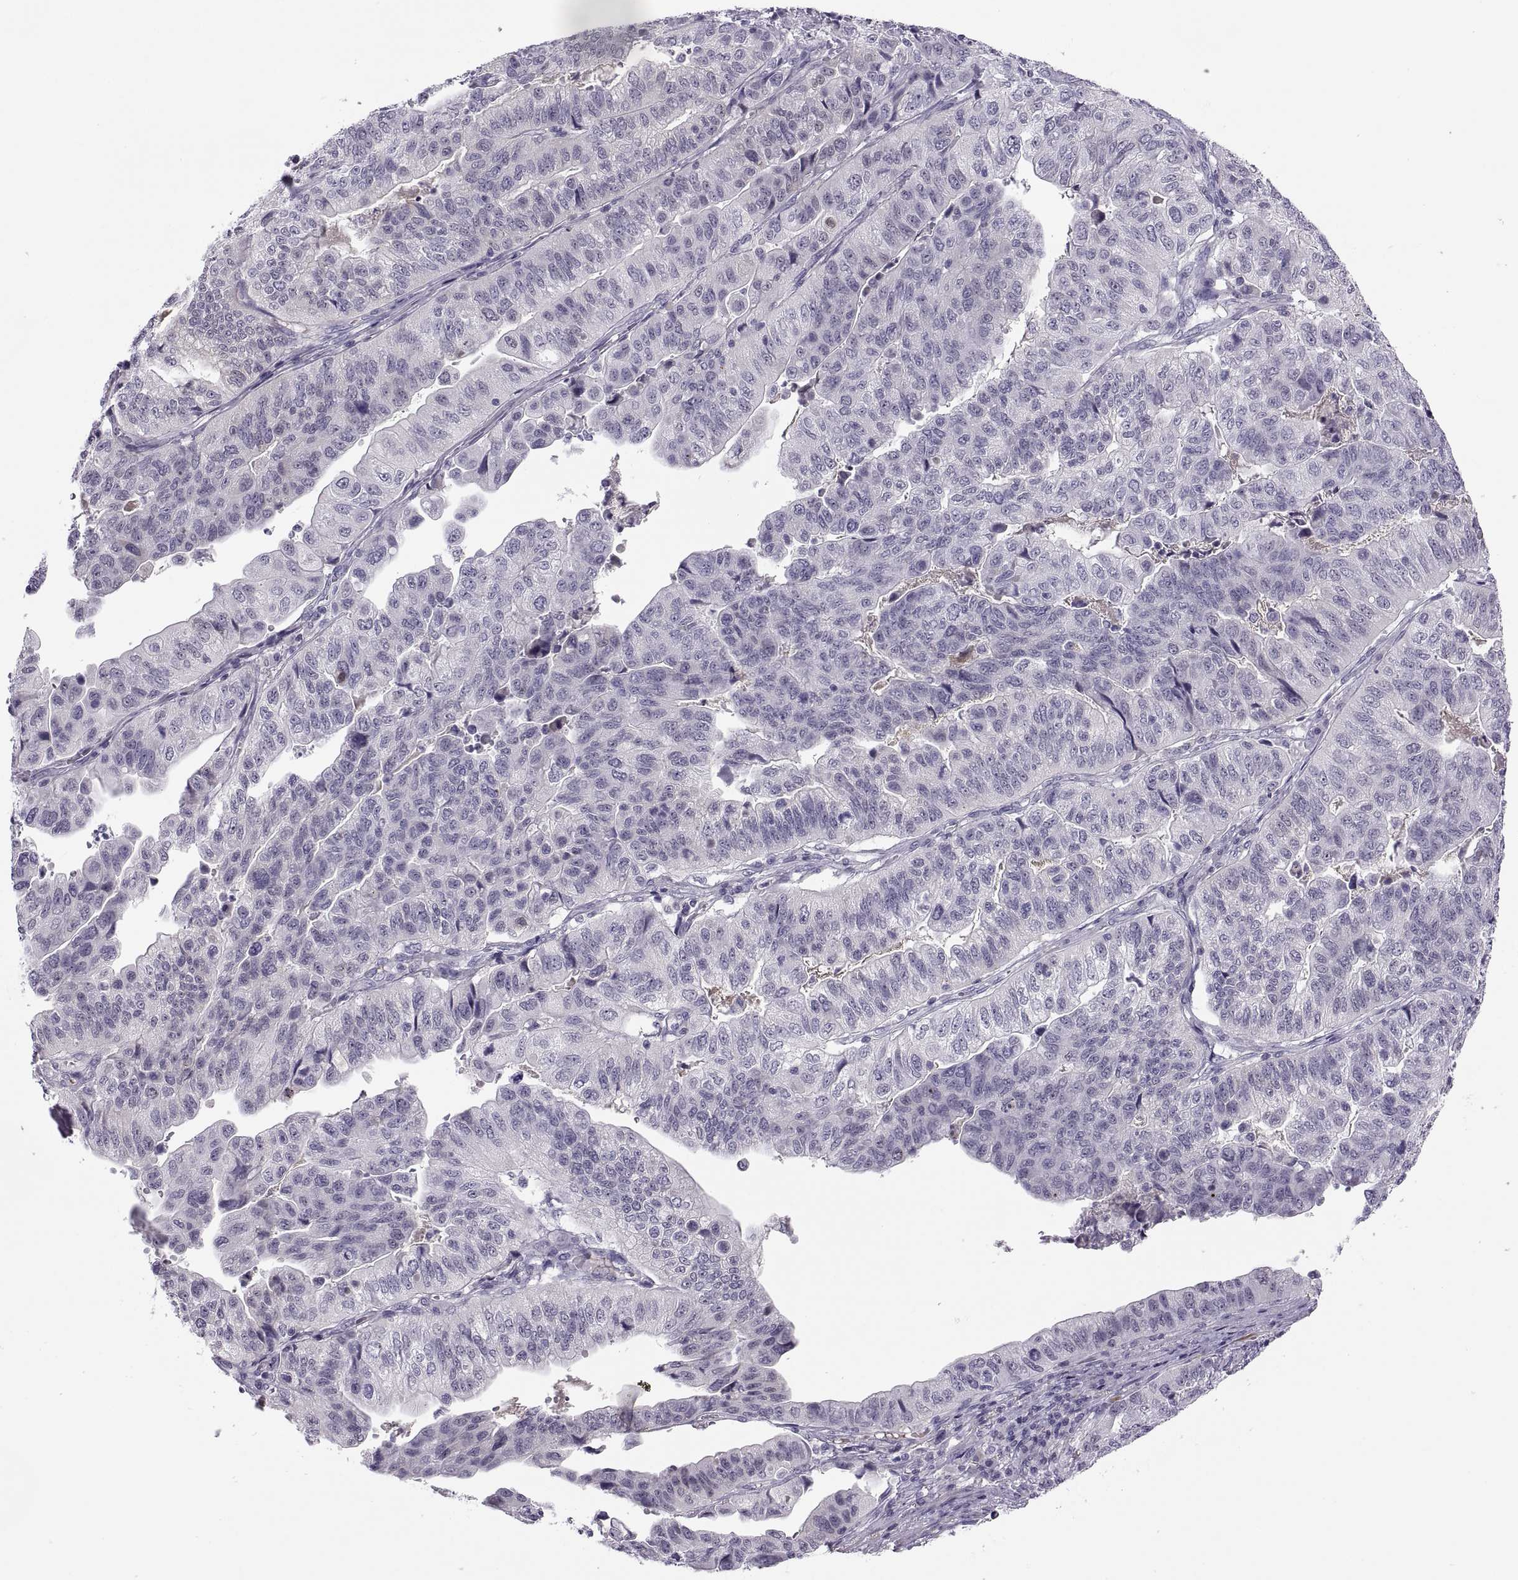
{"staining": {"intensity": "negative", "quantity": "none", "location": "none"}, "tissue": "stomach cancer", "cell_type": "Tumor cells", "image_type": "cancer", "snomed": [{"axis": "morphology", "description": "Adenocarcinoma, NOS"}, {"axis": "topography", "description": "Stomach, upper"}], "caption": "Stomach cancer (adenocarcinoma) stained for a protein using IHC demonstrates no staining tumor cells.", "gene": "CHCT1", "patient": {"sex": "female", "age": 67}}